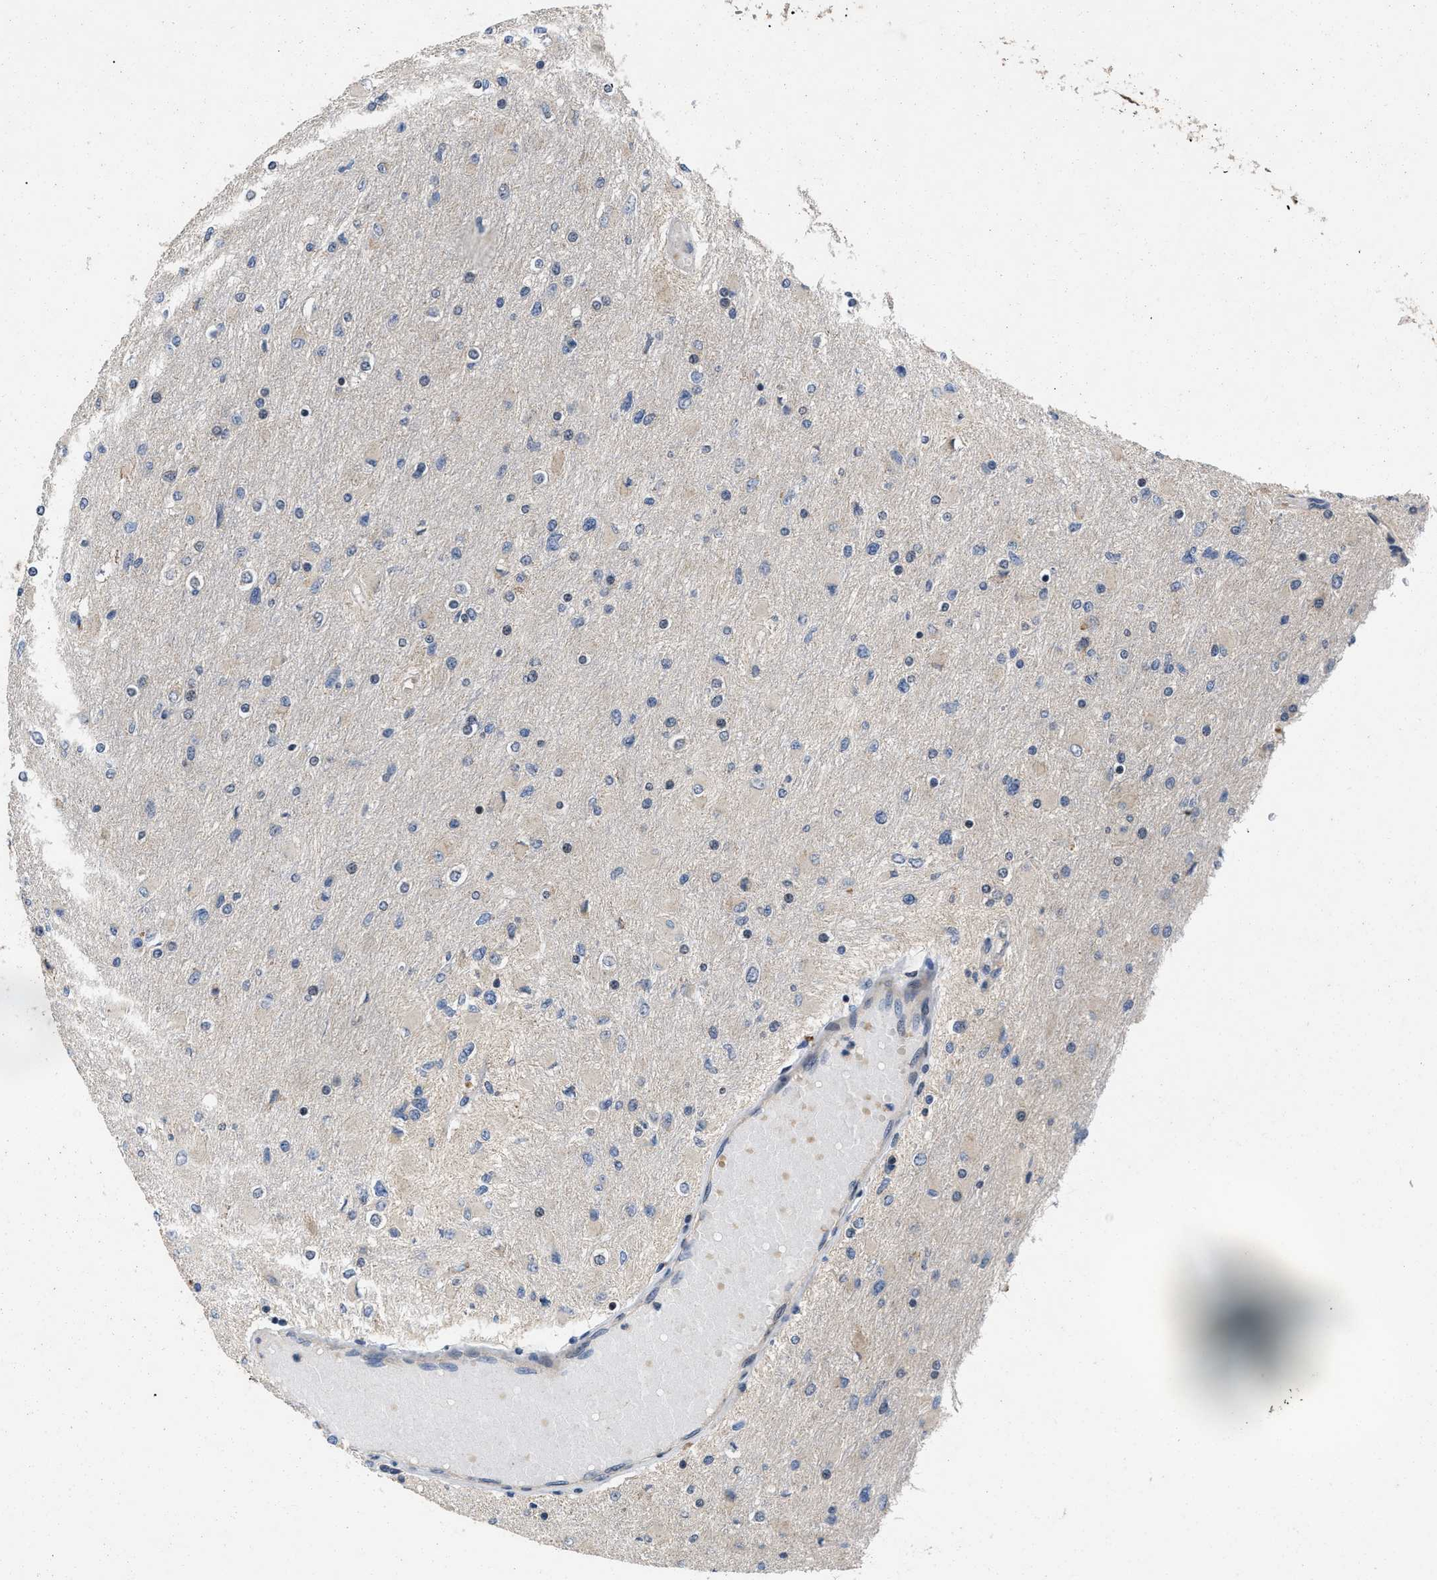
{"staining": {"intensity": "negative", "quantity": "none", "location": "none"}, "tissue": "glioma", "cell_type": "Tumor cells", "image_type": "cancer", "snomed": [{"axis": "morphology", "description": "Glioma, malignant, High grade"}, {"axis": "topography", "description": "Cerebral cortex"}], "caption": "This is an immunohistochemistry (IHC) histopathology image of human malignant glioma (high-grade). There is no staining in tumor cells.", "gene": "PRDM14", "patient": {"sex": "female", "age": 36}}